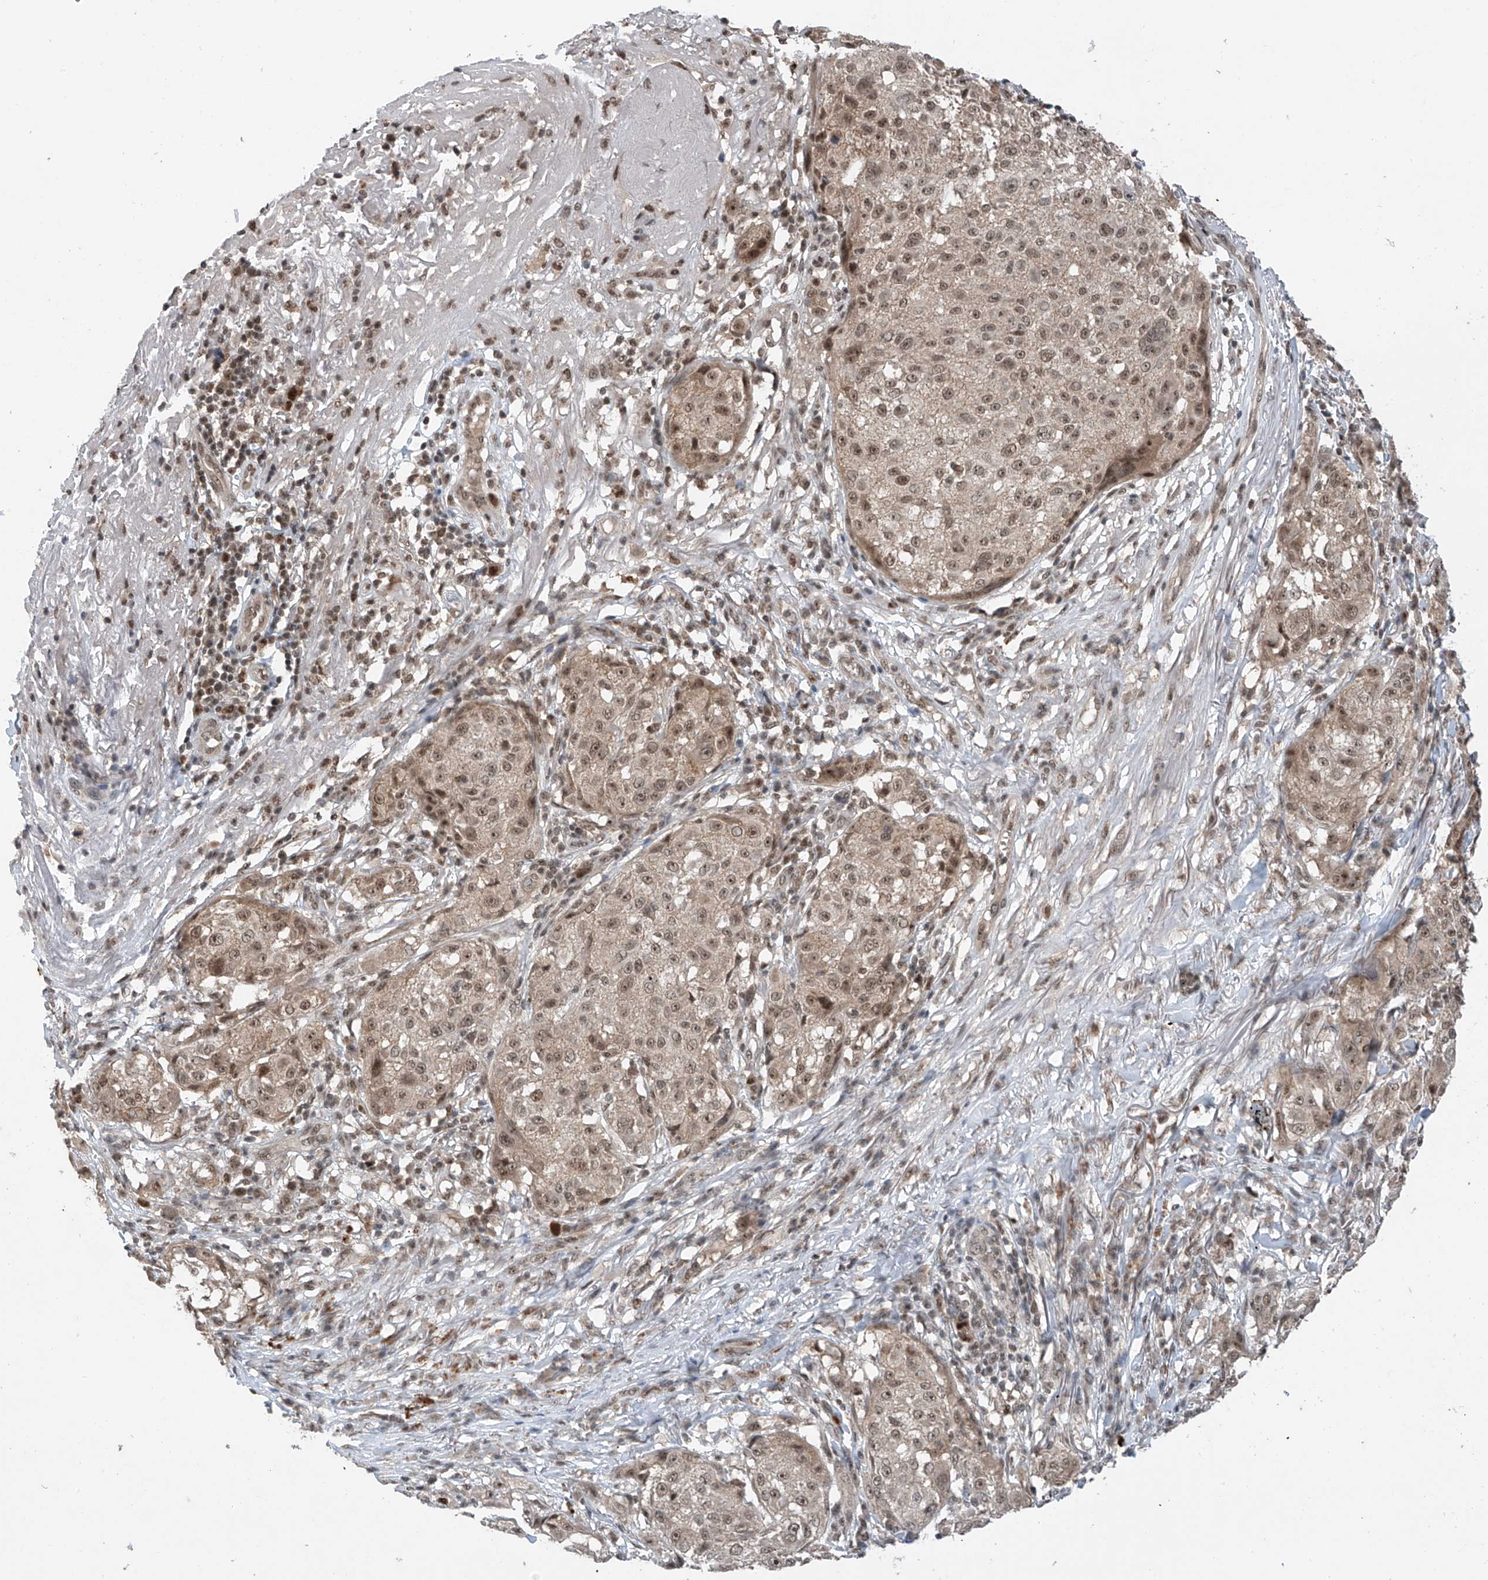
{"staining": {"intensity": "weak", "quantity": ">75%", "location": "nuclear"}, "tissue": "melanoma", "cell_type": "Tumor cells", "image_type": "cancer", "snomed": [{"axis": "morphology", "description": "Necrosis, NOS"}, {"axis": "morphology", "description": "Malignant melanoma, NOS"}, {"axis": "topography", "description": "Skin"}], "caption": "Malignant melanoma stained with IHC shows weak nuclear expression in approximately >75% of tumor cells. Using DAB (brown) and hematoxylin (blue) stains, captured at high magnification using brightfield microscopy.", "gene": "RPAIN", "patient": {"sex": "female", "age": 87}}